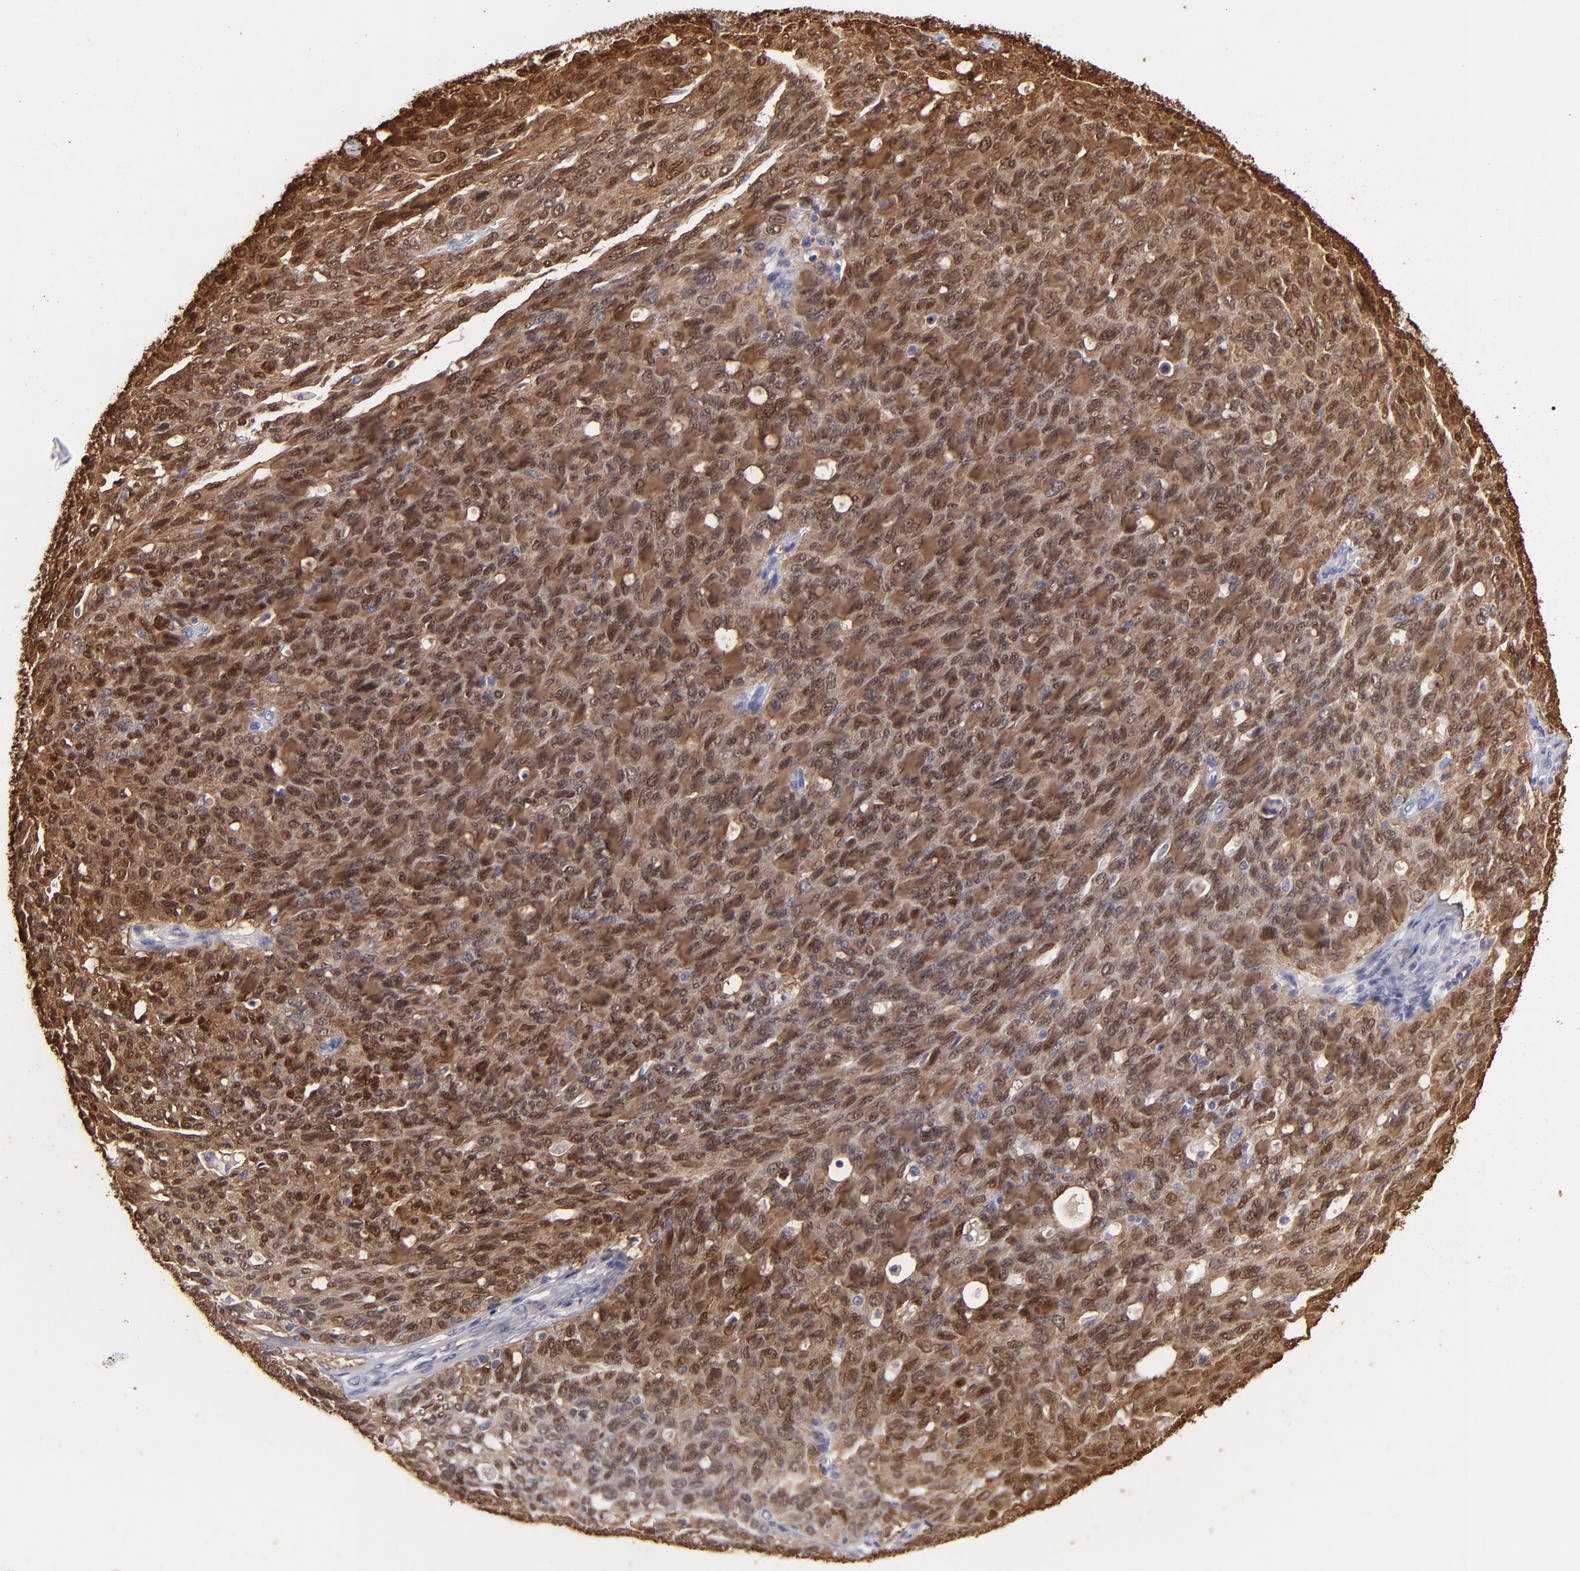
{"staining": {"intensity": "strong", "quantity": ">75%", "location": "cytoplasmic/membranous,nuclear"}, "tissue": "ovarian cancer", "cell_type": "Tumor cells", "image_type": "cancer", "snomed": [{"axis": "morphology", "description": "Carcinoma, endometroid"}, {"axis": "topography", "description": "Ovary"}], "caption": "Protein expression analysis of ovarian cancer displays strong cytoplasmic/membranous and nuclear expression in approximately >75% of tumor cells.", "gene": "S100A1", "patient": {"sex": "female", "age": 60}}